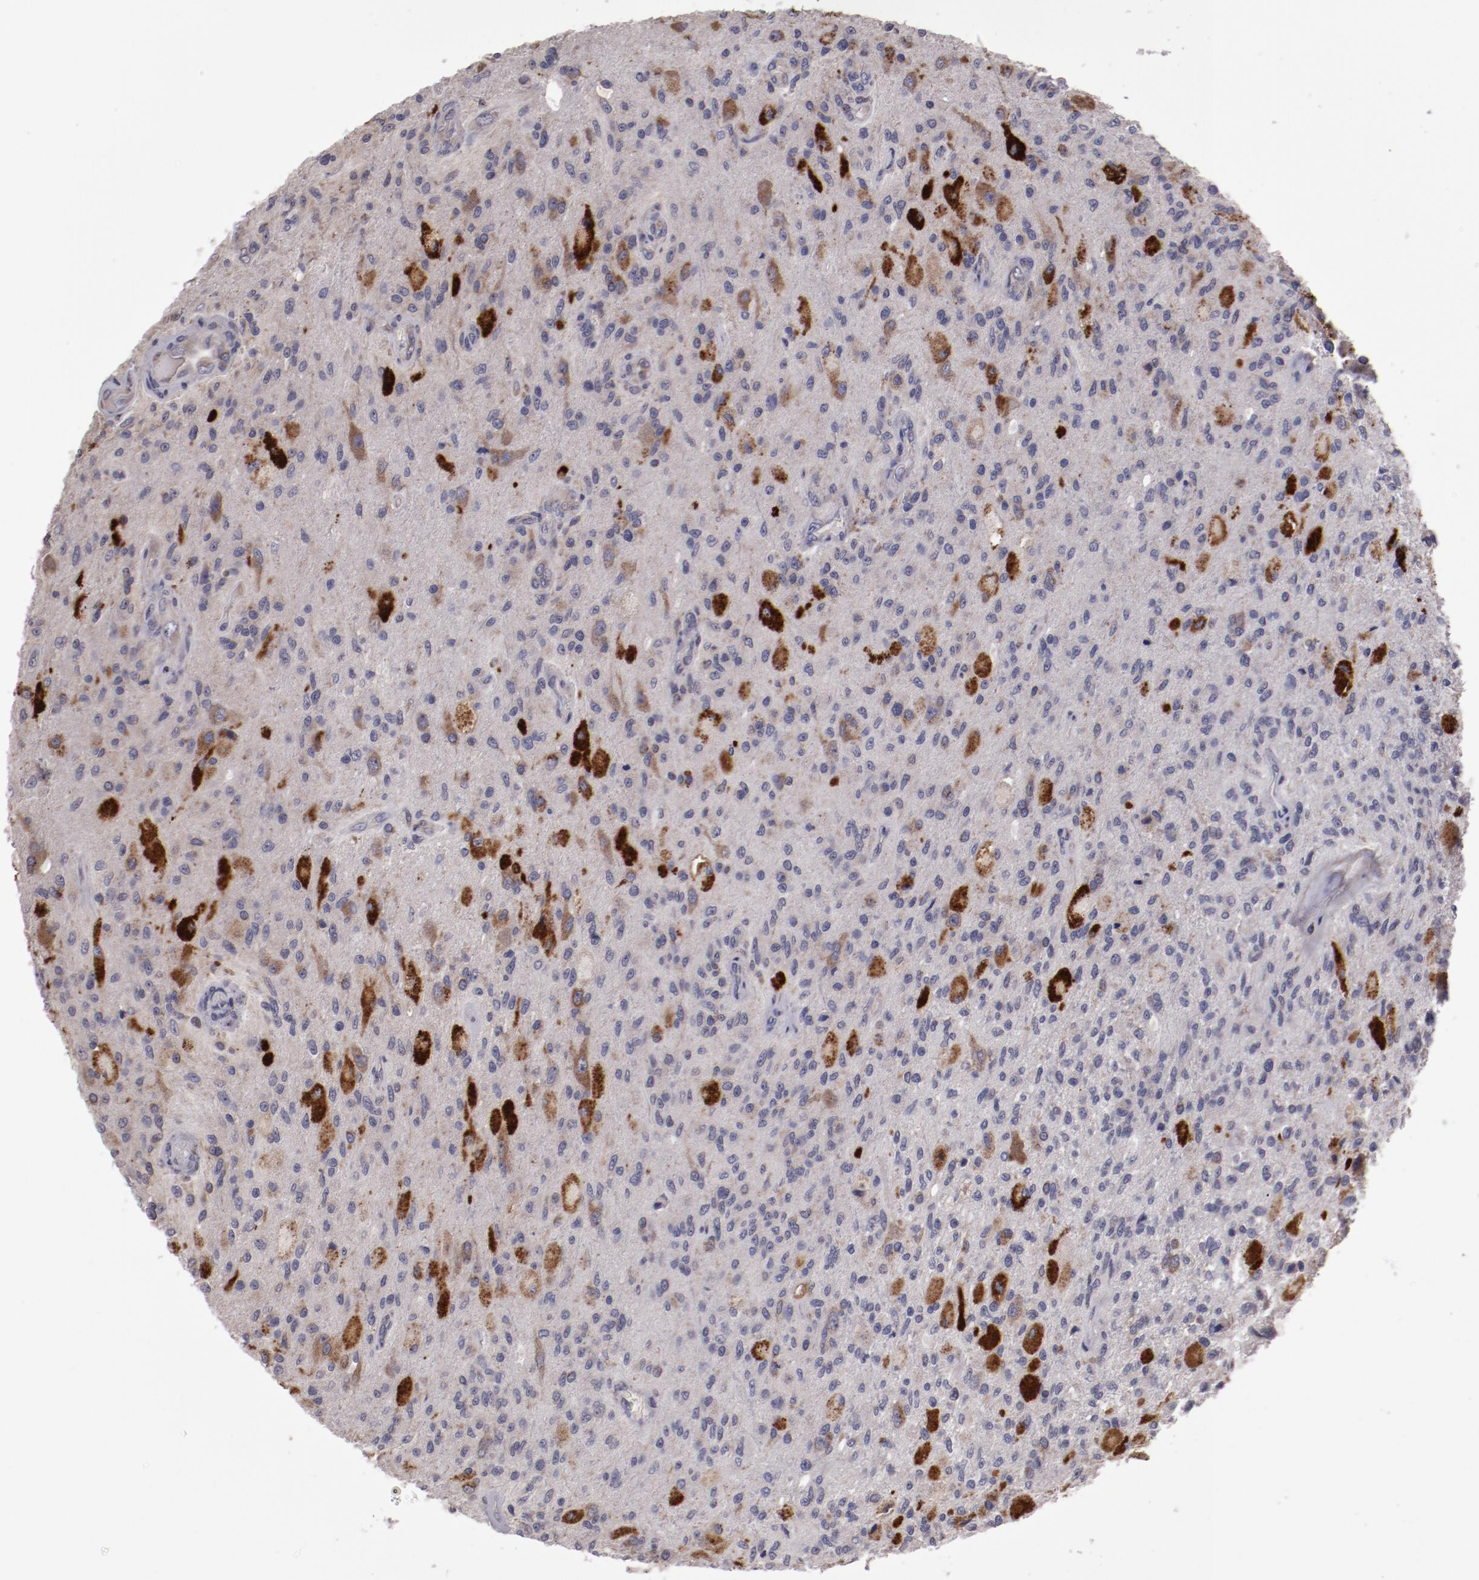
{"staining": {"intensity": "negative", "quantity": "none", "location": "none"}, "tissue": "glioma", "cell_type": "Tumor cells", "image_type": "cancer", "snomed": [{"axis": "morphology", "description": "Normal tissue, NOS"}, {"axis": "morphology", "description": "Glioma, malignant, High grade"}, {"axis": "topography", "description": "Cerebral cortex"}], "caption": "Glioma was stained to show a protein in brown. There is no significant staining in tumor cells.", "gene": "IL12A", "patient": {"sex": "male", "age": 77}}